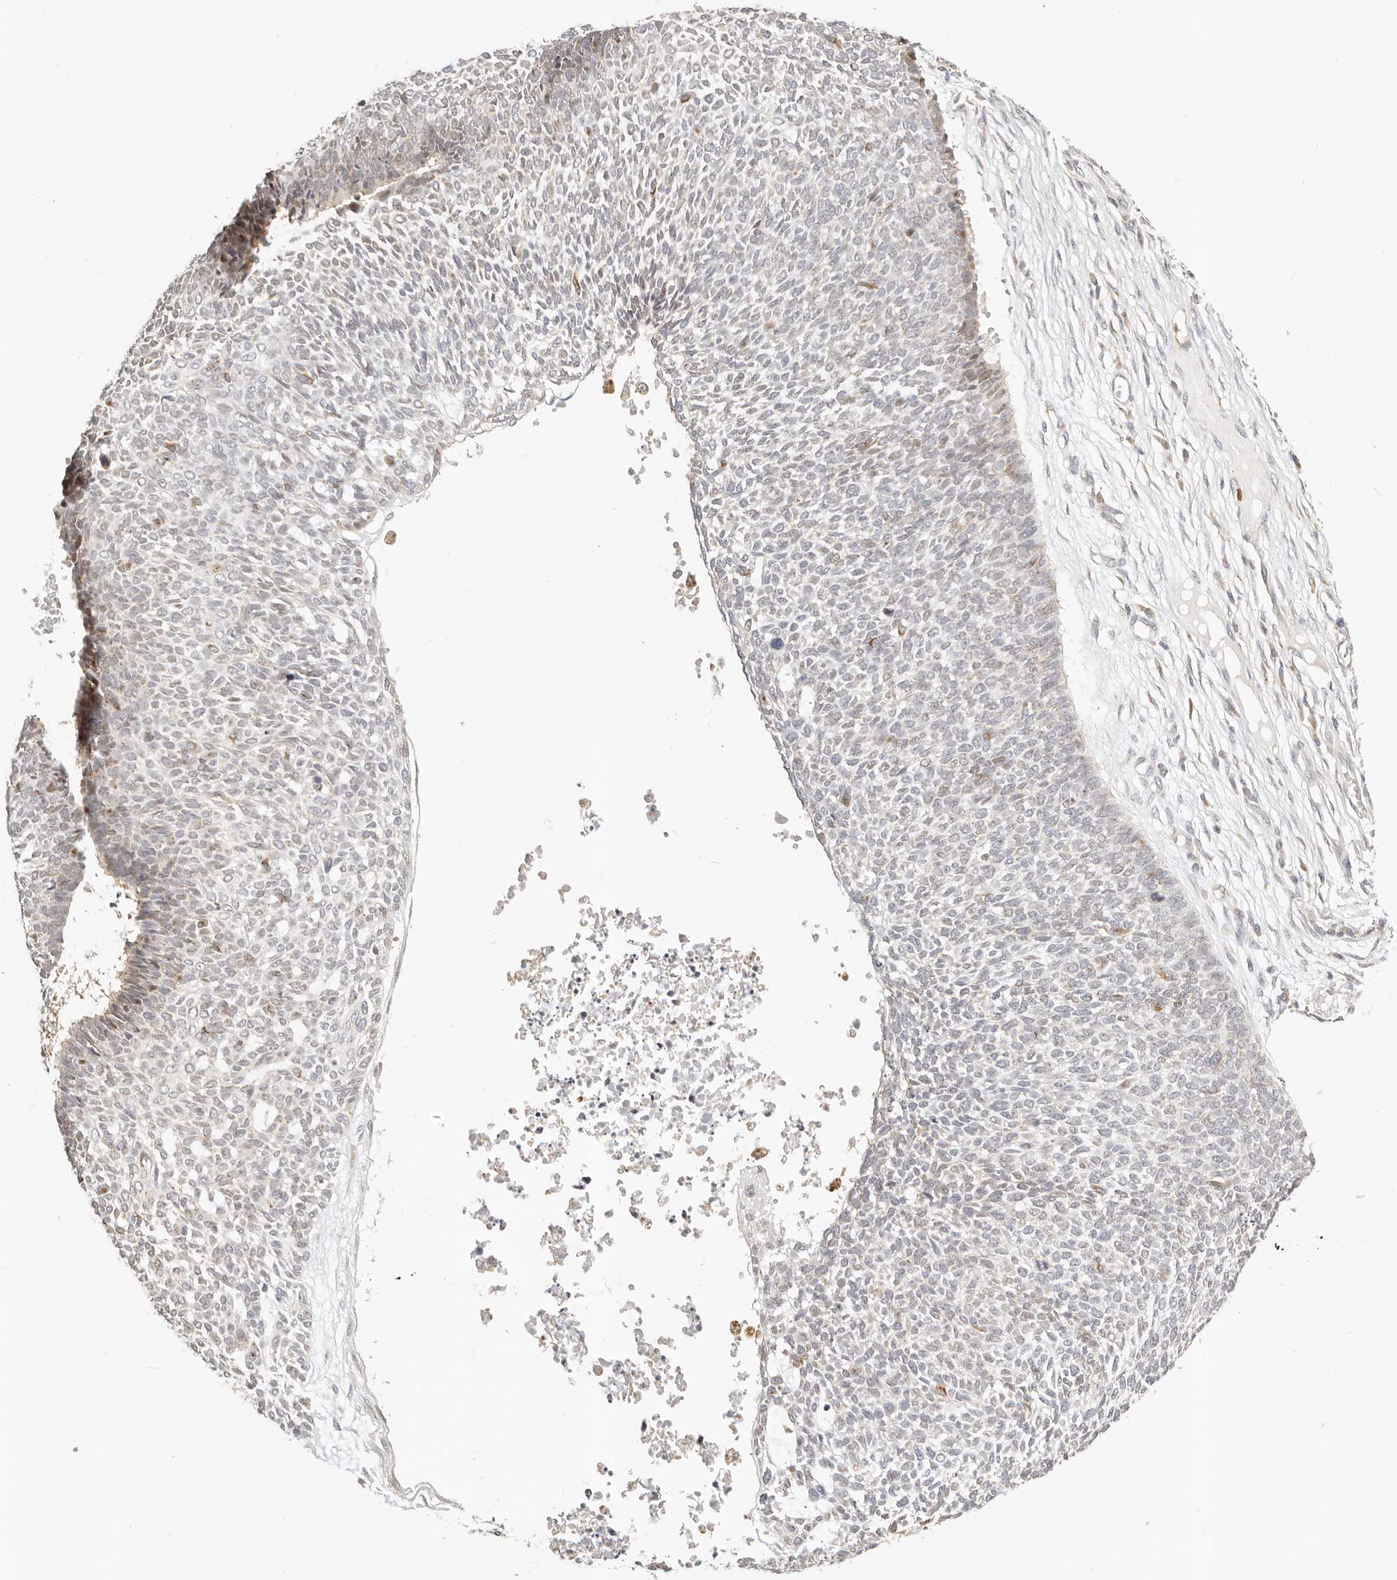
{"staining": {"intensity": "weak", "quantity": "<25%", "location": "cytoplasmic/membranous"}, "tissue": "skin cancer", "cell_type": "Tumor cells", "image_type": "cancer", "snomed": [{"axis": "morphology", "description": "Basal cell carcinoma"}, {"axis": "topography", "description": "Skin"}], "caption": "This is an IHC micrograph of human skin cancer. There is no staining in tumor cells.", "gene": "FAM20B", "patient": {"sex": "female", "age": 84}}